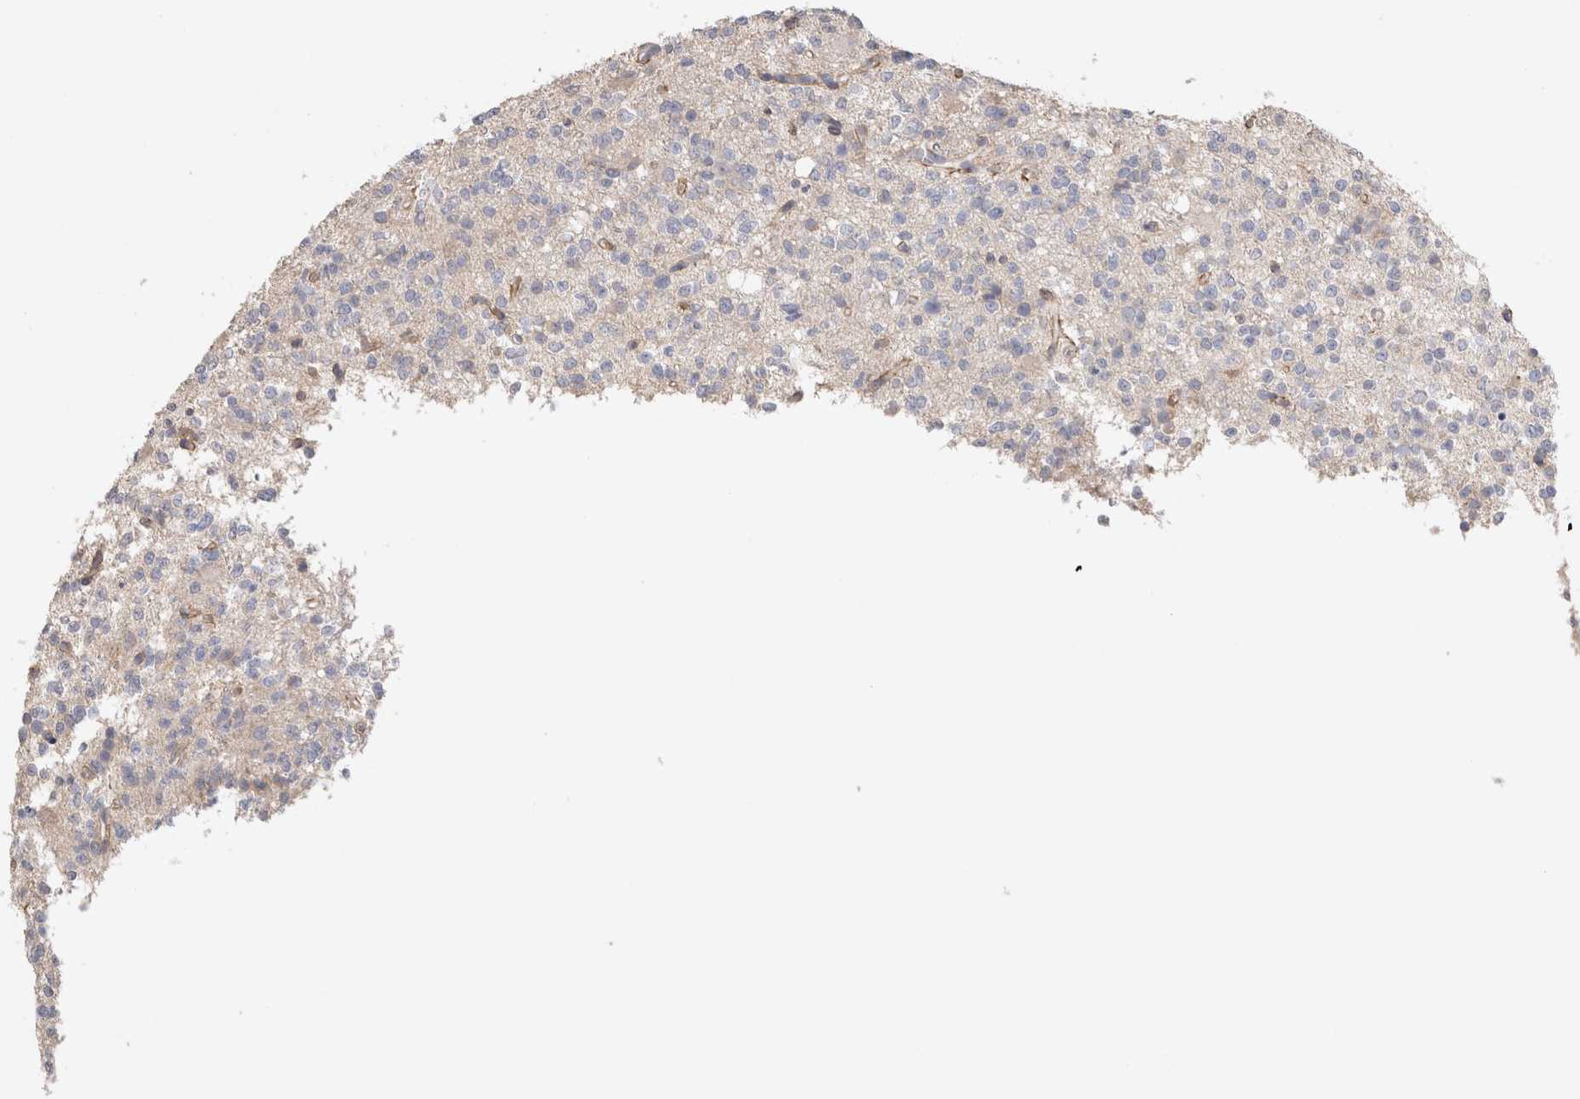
{"staining": {"intensity": "negative", "quantity": "none", "location": "none"}, "tissue": "glioma", "cell_type": "Tumor cells", "image_type": "cancer", "snomed": [{"axis": "morphology", "description": "Glioma, malignant, High grade"}, {"axis": "topography", "description": "Brain"}], "caption": "DAB immunohistochemical staining of human malignant glioma (high-grade) exhibits no significant expression in tumor cells. (DAB (3,3'-diaminobenzidine) immunohistochemistry, high magnification).", "gene": "DMD", "patient": {"sex": "female", "age": 62}}